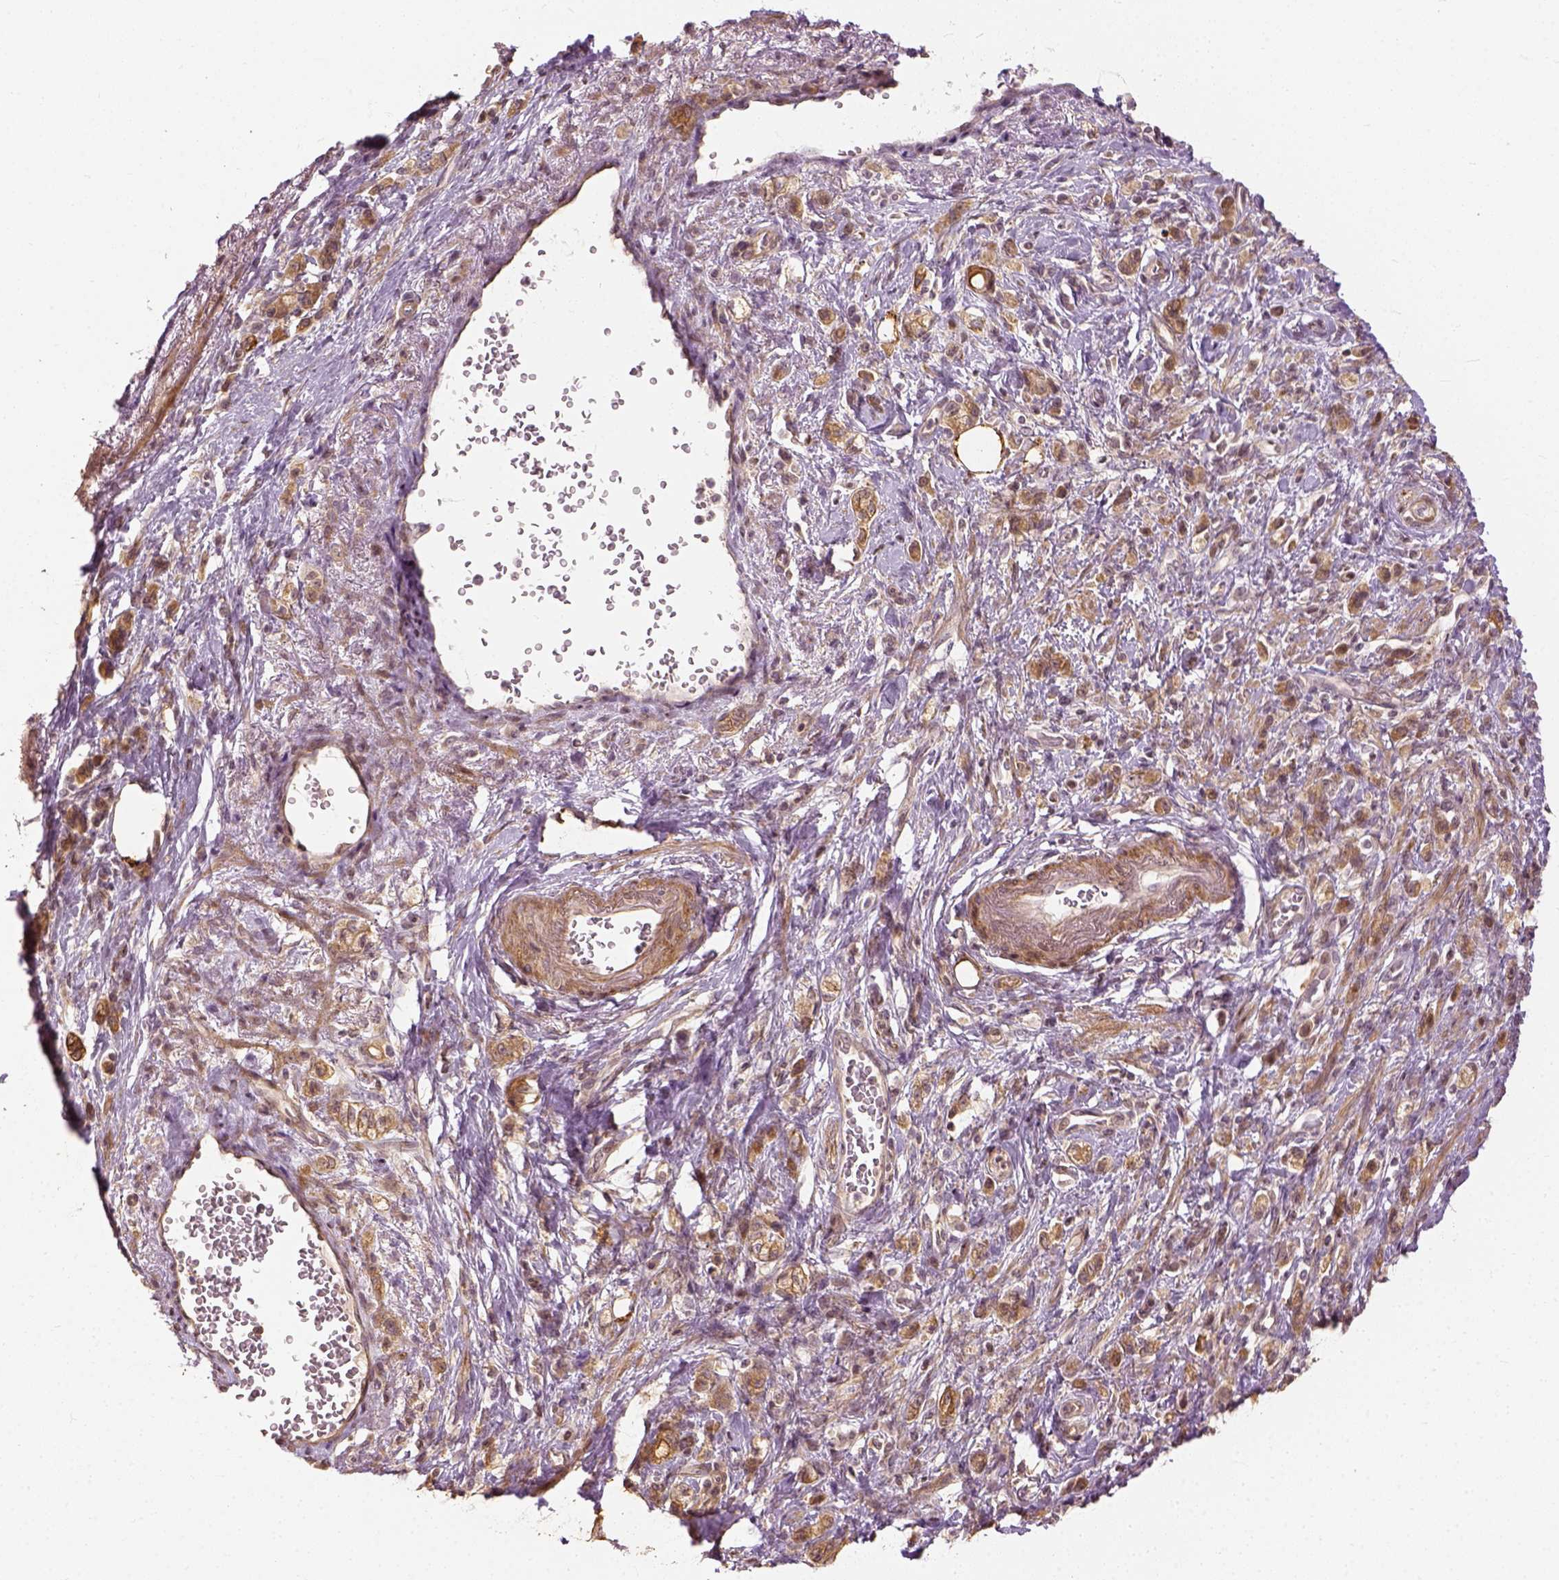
{"staining": {"intensity": "moderate", "quantity": ">75%", "location": "cytoplasmic/membranous"}, "tissue": "stomach cancer", "cell_type": "Tumor cells", "image_type": "cancer", "snomed": [{"axis": "morphology", "description": "Adenocarcinoma, NOS"}, {"axis": "topography", "description": "Stomach"}], "caption": "Human stomach cancer stained with a brown dye displays moderate cytoplasmic/membranous positive staining in about >75% of tumor cells.", "gene": "VEGFA", "patient": {"sex": "male", "age": 77}}